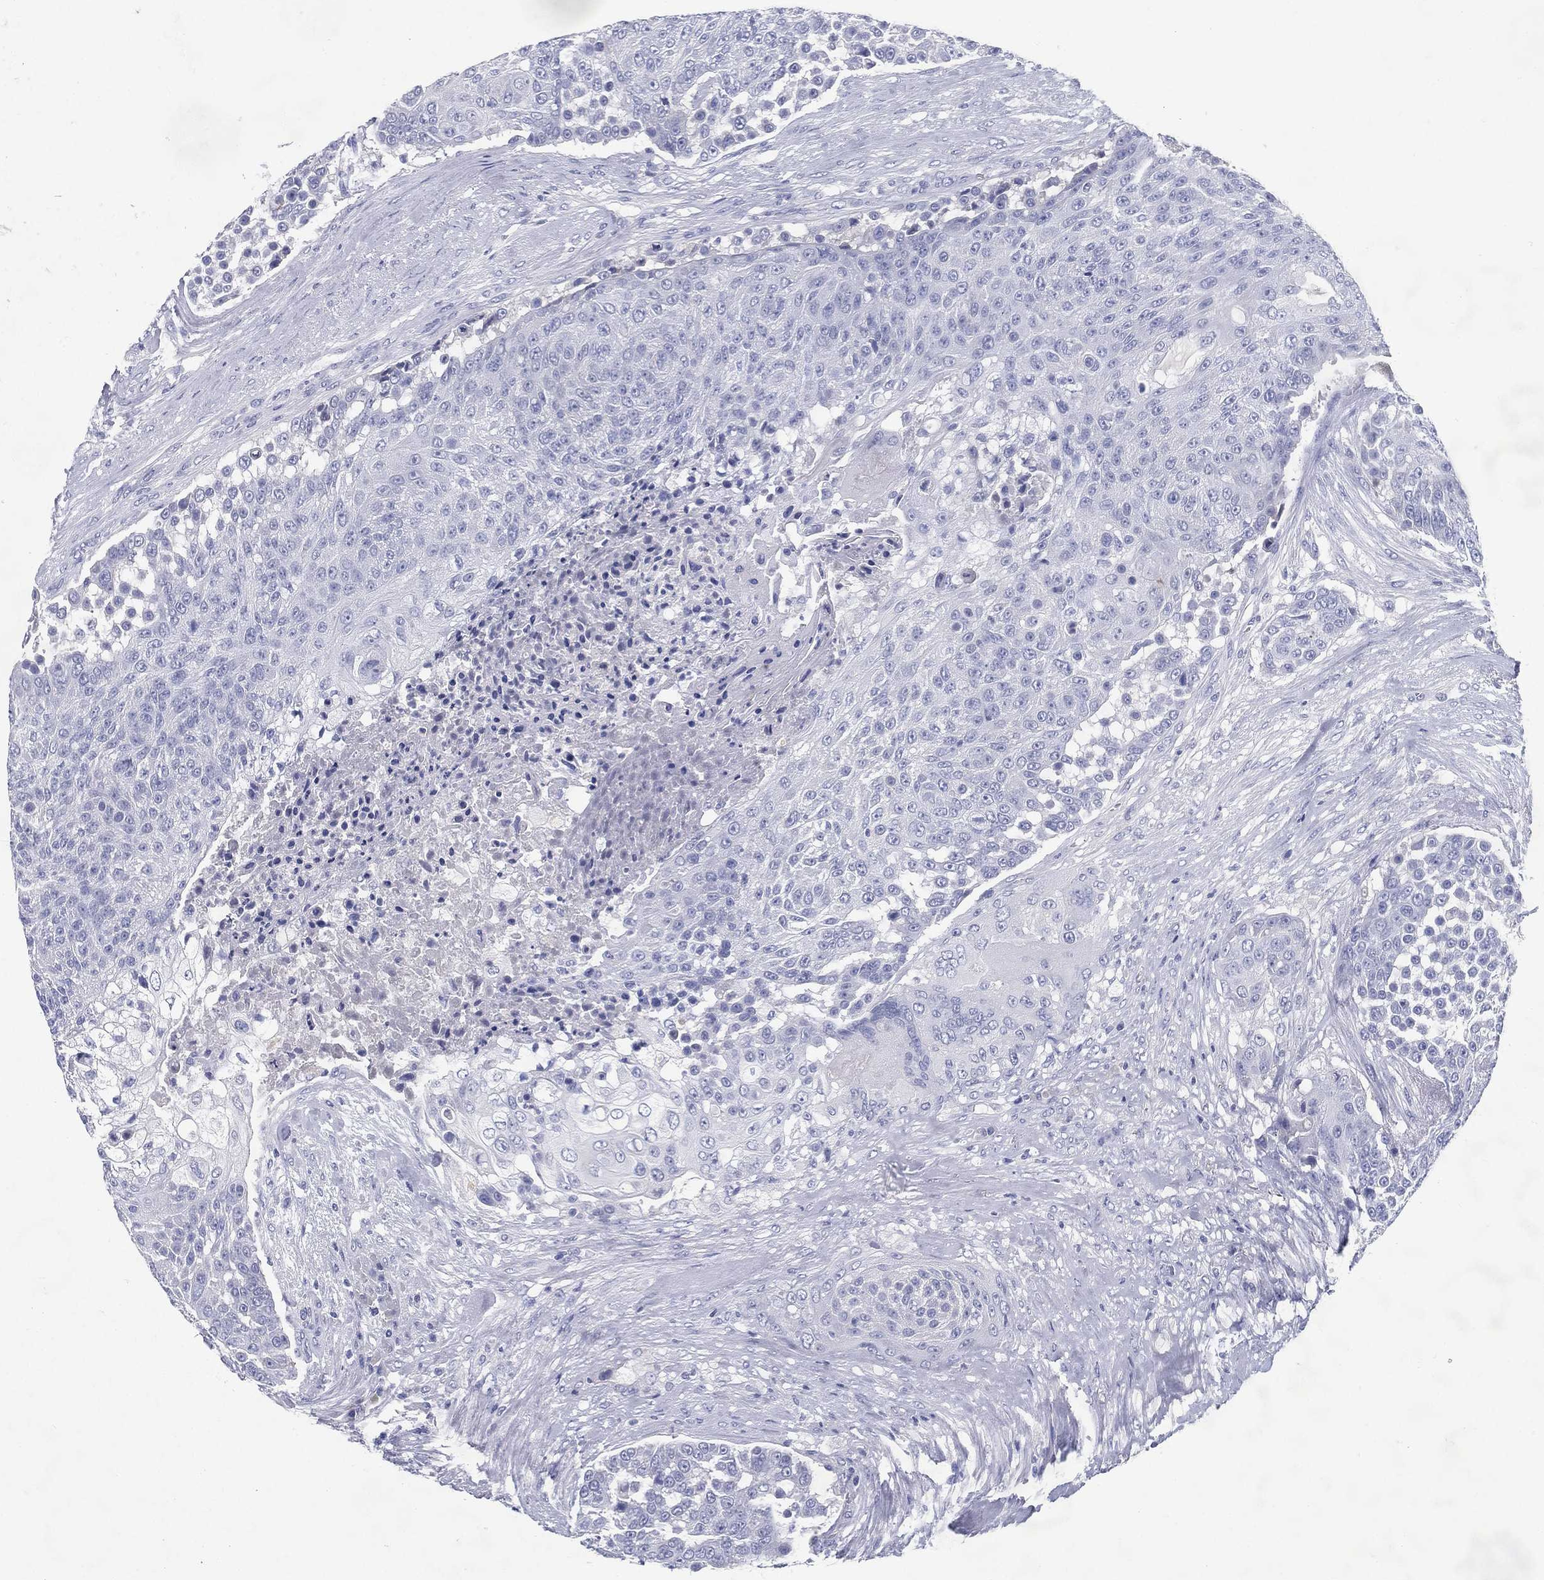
{"staining": {"intensity": "negative", "quantity": "none", "location": "none"}, "tissue": "urothelial cancer", "cell_type": "Tumor cells", "image_type": "cancer", "snomed": [{"axis": "morphology", "description": "Urothelial carcinoma, High grade"}, {"axis": "topography", "description": "Urinary bladder"}], "caption": "Photomicrograph shows no significant protein expression in tumor cells of urothelial carcinoma (high-grade). The staining is performed using DAB (3,3'-diaminobenzidine) brown chromogen with nuclei counter-stained in using hematoxylin.", "gene": "RGS13", "patient": {"sex": "female", "age": 63}}